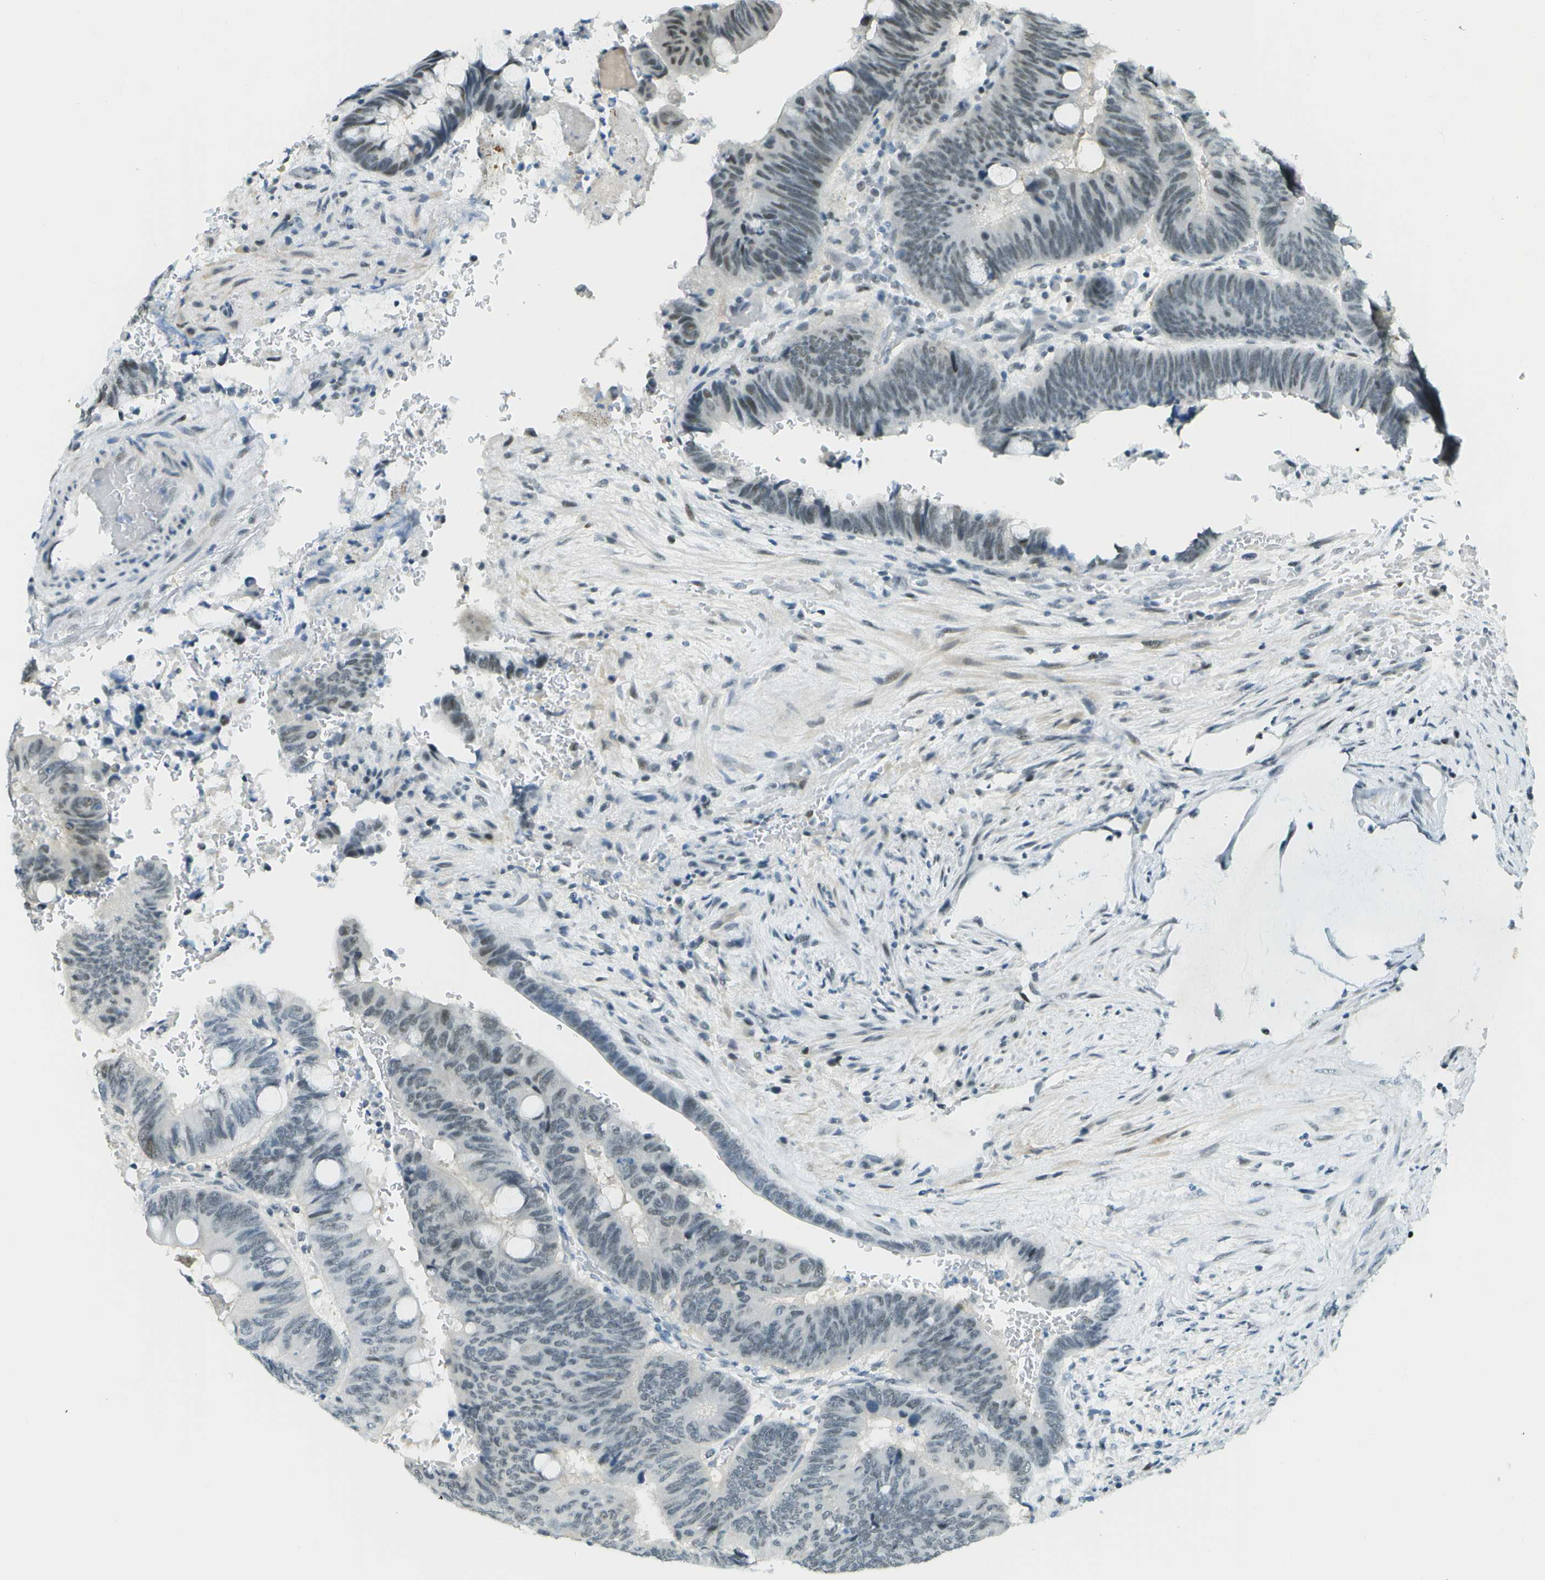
{"staining": {"intensity": "moderate", "quantity": "<25%", "location": "nuclear"}, "tissue": "colorectal cancer", "cell_type": "Tumor cells", "image_type": "cancer", "snomed": [{"axis": "morphology", "description": "Normal tissue, NOS"}, {"axis": "morphology", "description": "Adenocarcinoma, NOS"}, {"axis": "topography", "description": "Rectum"}], "caption": "The histopathology image exhibits staining of colorectal cancer (adenocarcinoma), revealing moderate nuclear protein expression (brown color) within tumor cells.", "gene": "NEK11", "patient": {"sex": "male", "age": 92}}